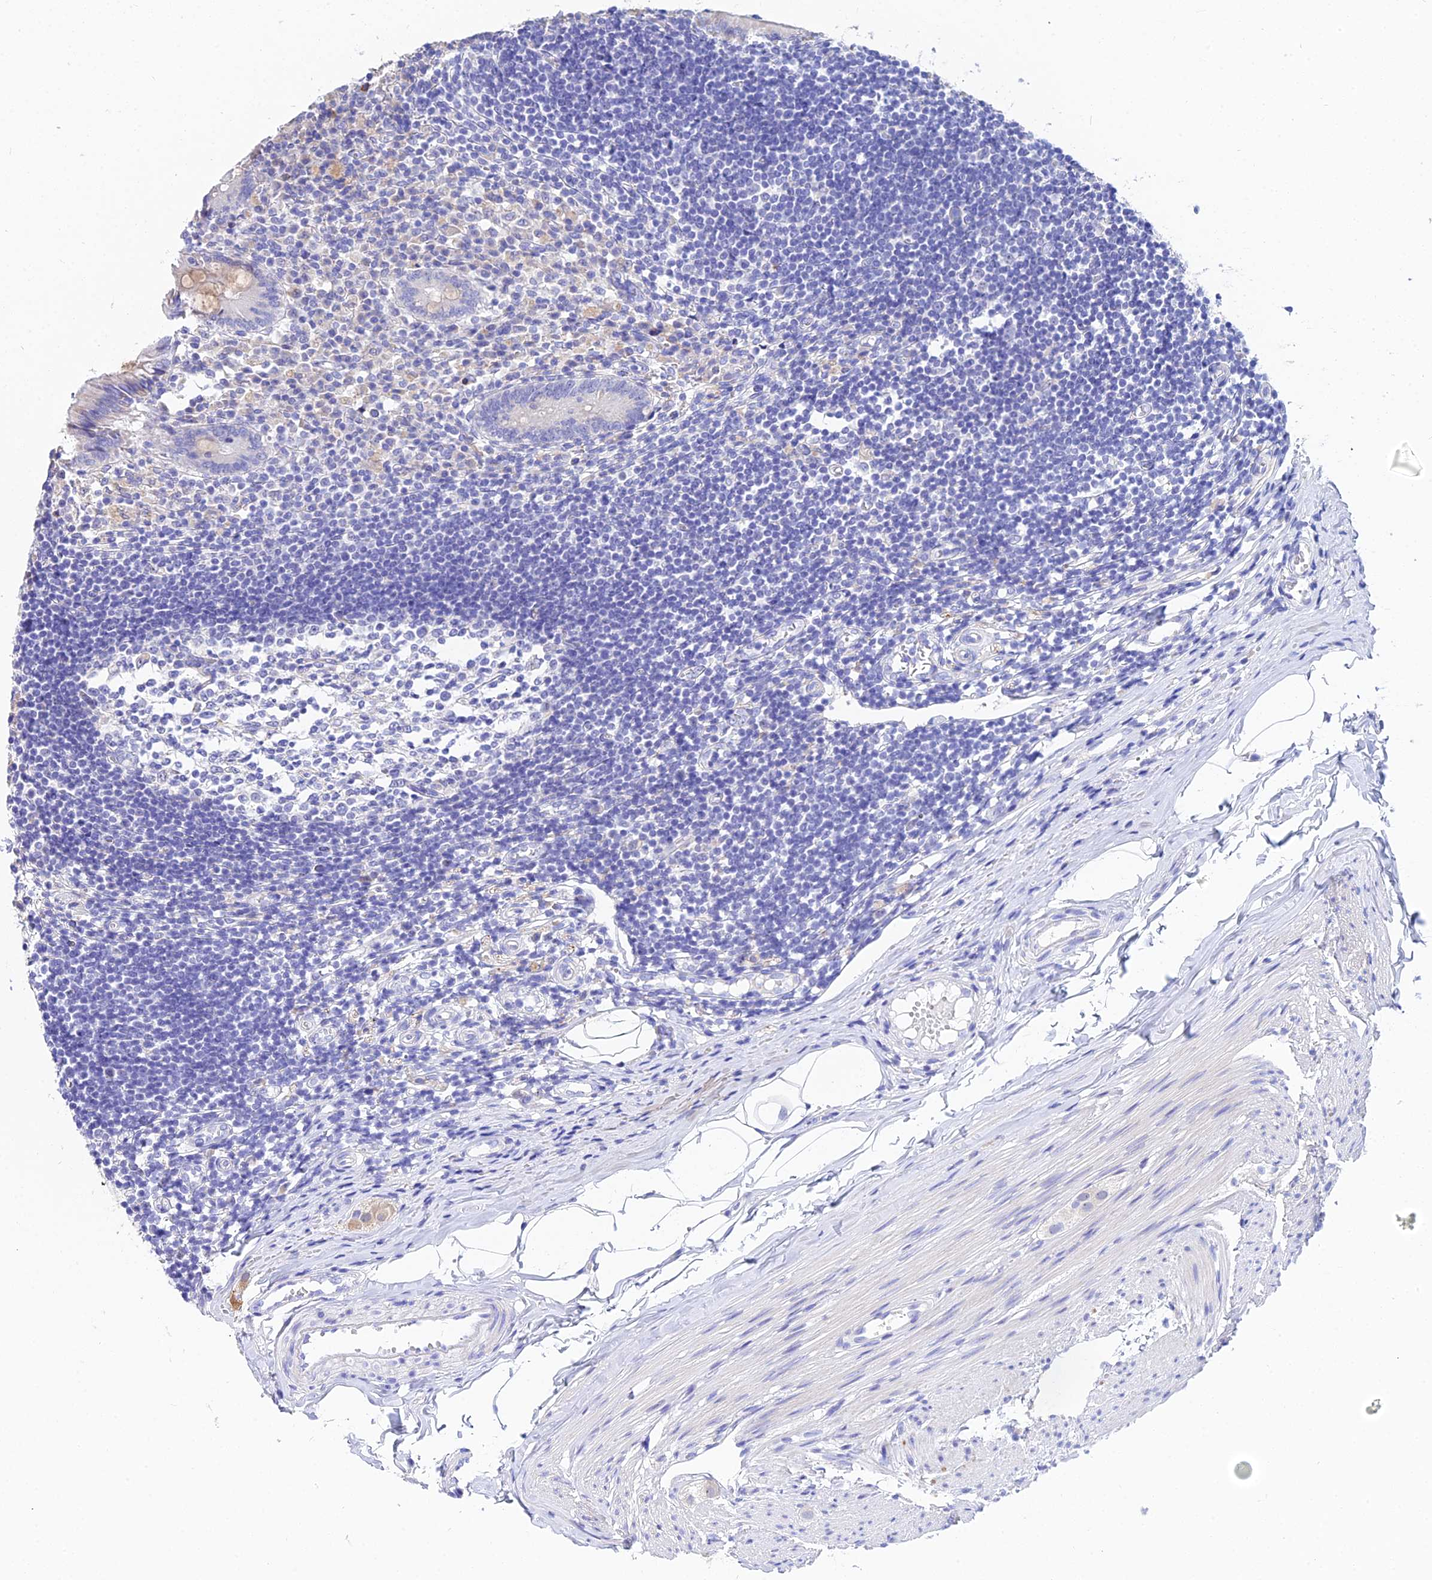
{"staining": {"intensity": "weak", "quantity": "<25%", "location": "cytoplasmic/membranous"}, "tissue": "appendix", "cell_type": "Glandular cells", "image_type": "normal", "snomed": [{"axis": "morphology", "description": "Normal tissue, NOS"}, {"axis": "topography", "description": "Appendix"}], "caption": "An IHC photomicrograph of normal appendix is shown. There is no staining in glandular cells of appendix. Brightfield microscopy of immunohistochemistry (IHC) stained with DAB (brown) and hematoxylin (blue), captured at high magnification.", "gene": "CEP41", "patient": {"sex": "female", "age": 17}}